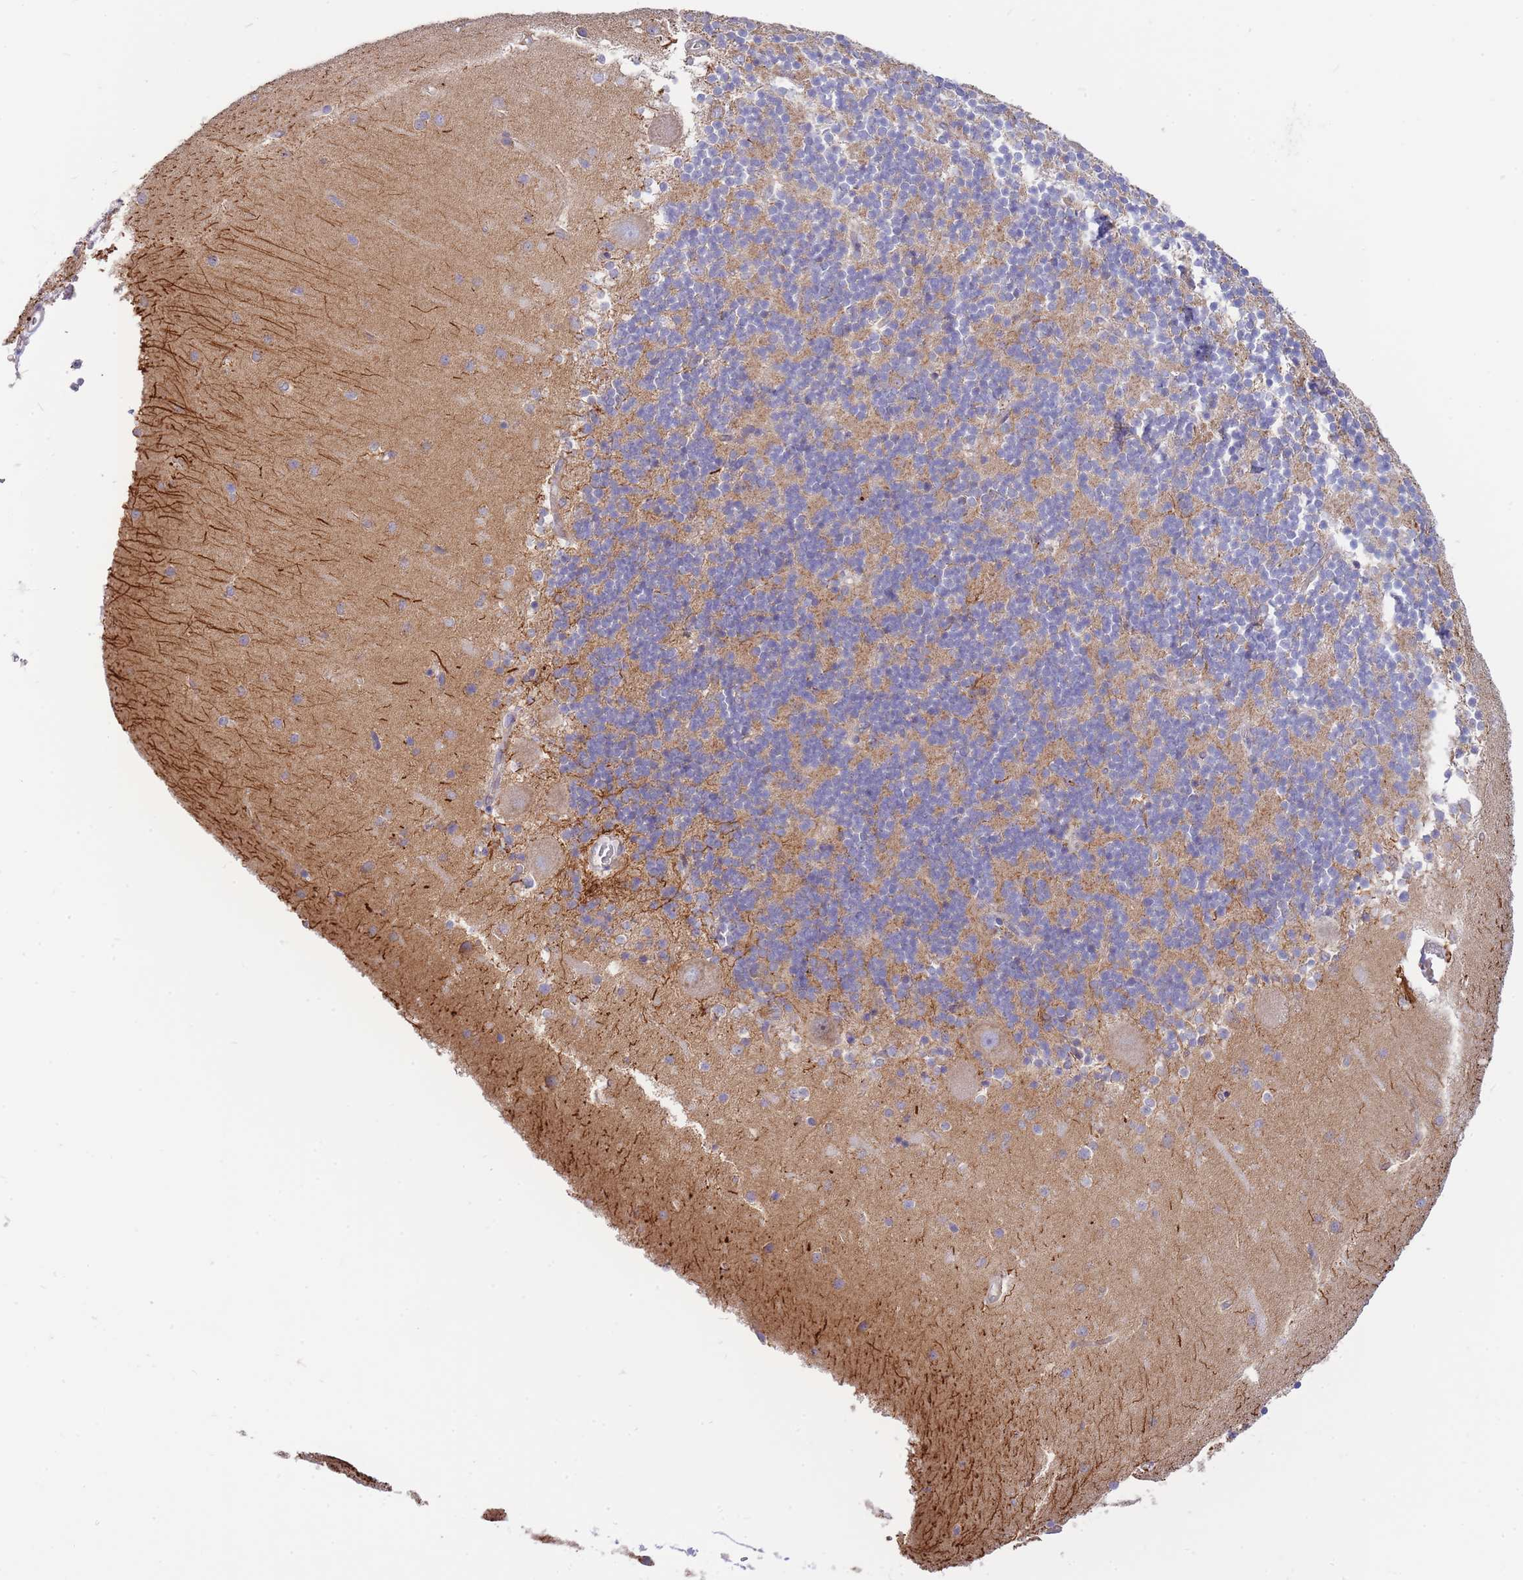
{"staining": {"intensity": "moderate", "quantity": "<25%", "location": "cytoplasmic/membranous"}, "tissue": "cerebellum", "cell_type": "Cells in granular layer", "image_type": "normal", "snomed": [{"axis": "morphology", "description": "Normal tissue, NOS"}, {"axis": "topography", "description": "Cerebellum"}], "caption": "Immunohistochemical staining of unremarkable cerebellum demonstrates <25% levels of moderate cytoplasmic/membranous protein positivity in about <25% of cells in granular layer.", "gene": "SH2B2", "patient": {"sex": "male", "age": 54}}